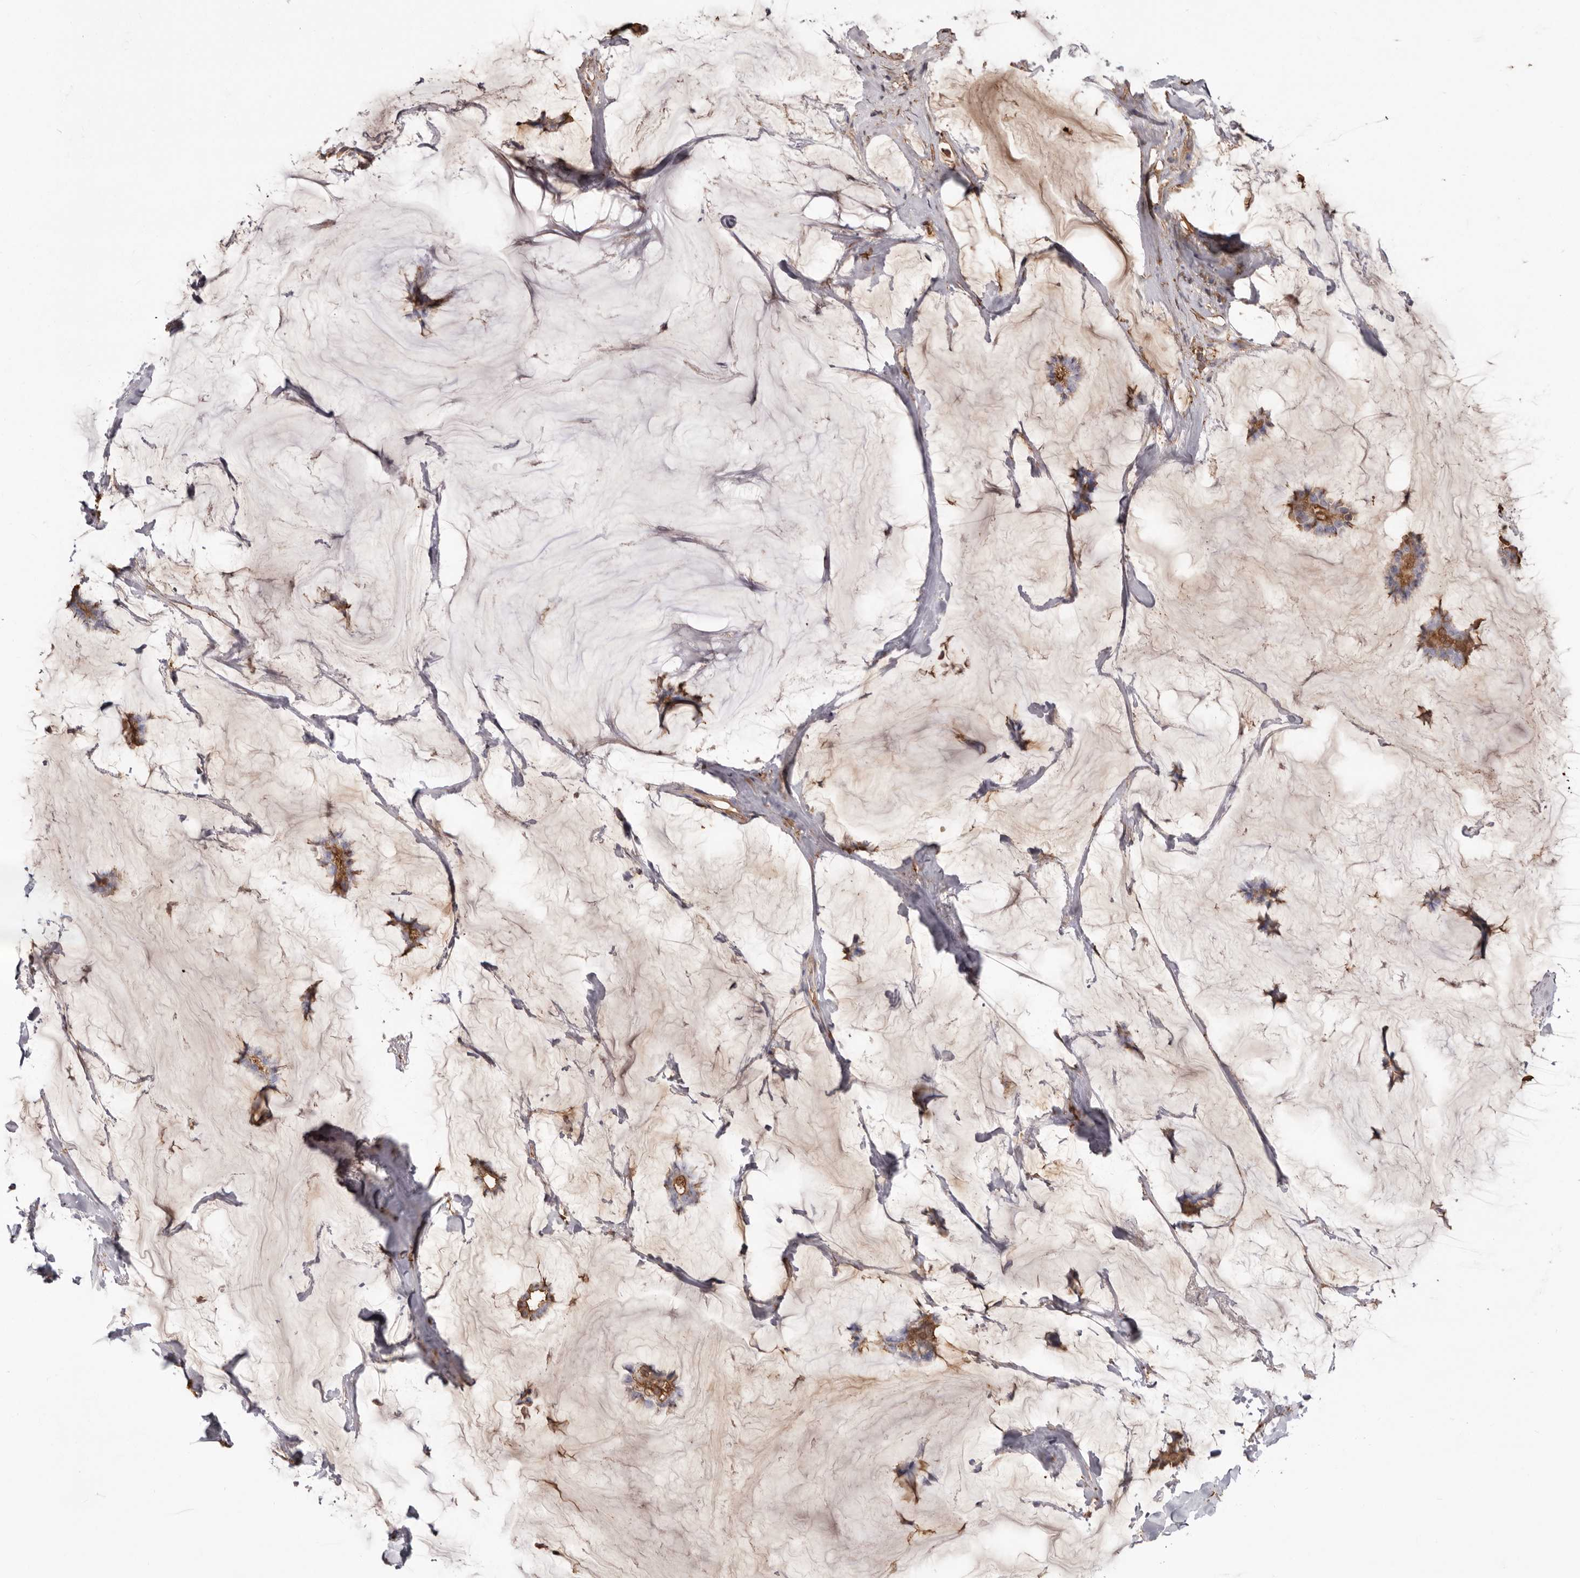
{"staining": {"intensity": "moderate", "quantity": "25%-75%", "location": "cytoplasmic/membranous"}, "tissue": "breast cancer", "cell_type": "Tumor cells", "image_type": "cancer", "snomed": [{"axis": "morphology", "description": "Duct carcinoma"}, {"axis": "topography", "description": "Breast"}], "caption": "Breast cancer (infiltrating ductal carcinoma) was stained to show a protein in brown. There is medium levels of moderate cytoplasmic/membranous staining in approximately 25%-75% of tumor cells.", "gene": "PKM", "patient": {"sex": "female", "age": 93}}